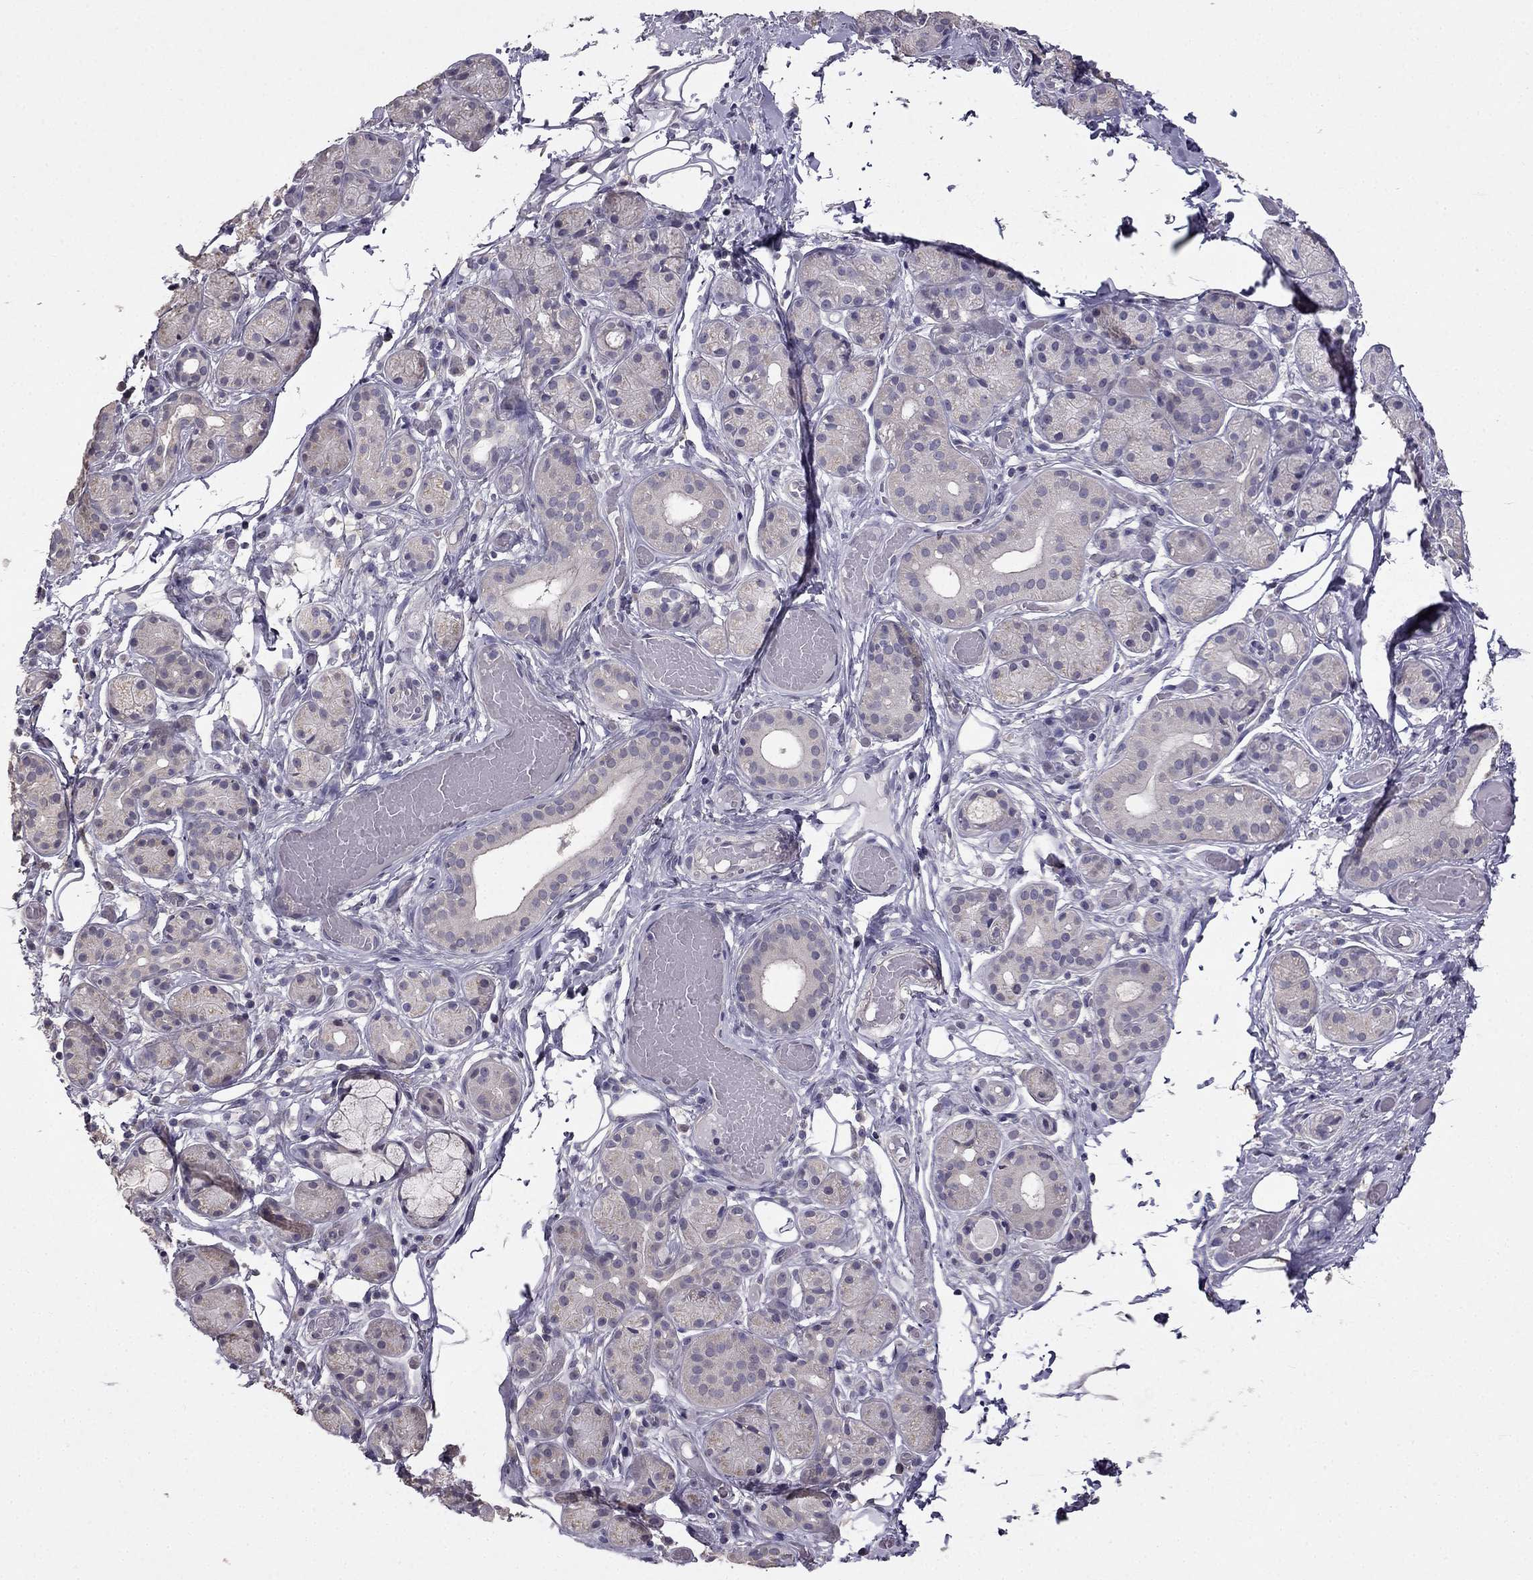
{"staining": {"intensity": "negative", "quantity": "none", "location": "none"}, "tissue": "salivary gland", "cell_type": "Glandular cells", "image_type": "normal", "snomed": [{"axis": "morphology", "description": "Normal tissue, NOS"}, {"axis": "topography", "description": "Salivary gland"}, {"axis": "topography", "description": "Peripheral nerve tissue"}], "caption": "IHC image of unremarkable human salivary gland stained for a protein (brown), which reveals no positivity in glandular cells. Brightfield microscopy of immunohistochemistry stained with DAB (3,3'-diaminobenzidine) (brown) and hematoxylin (blue), captured at high magnification.", "gene": "HSFX1", "patient": {"sex": "male", "age": 71}}